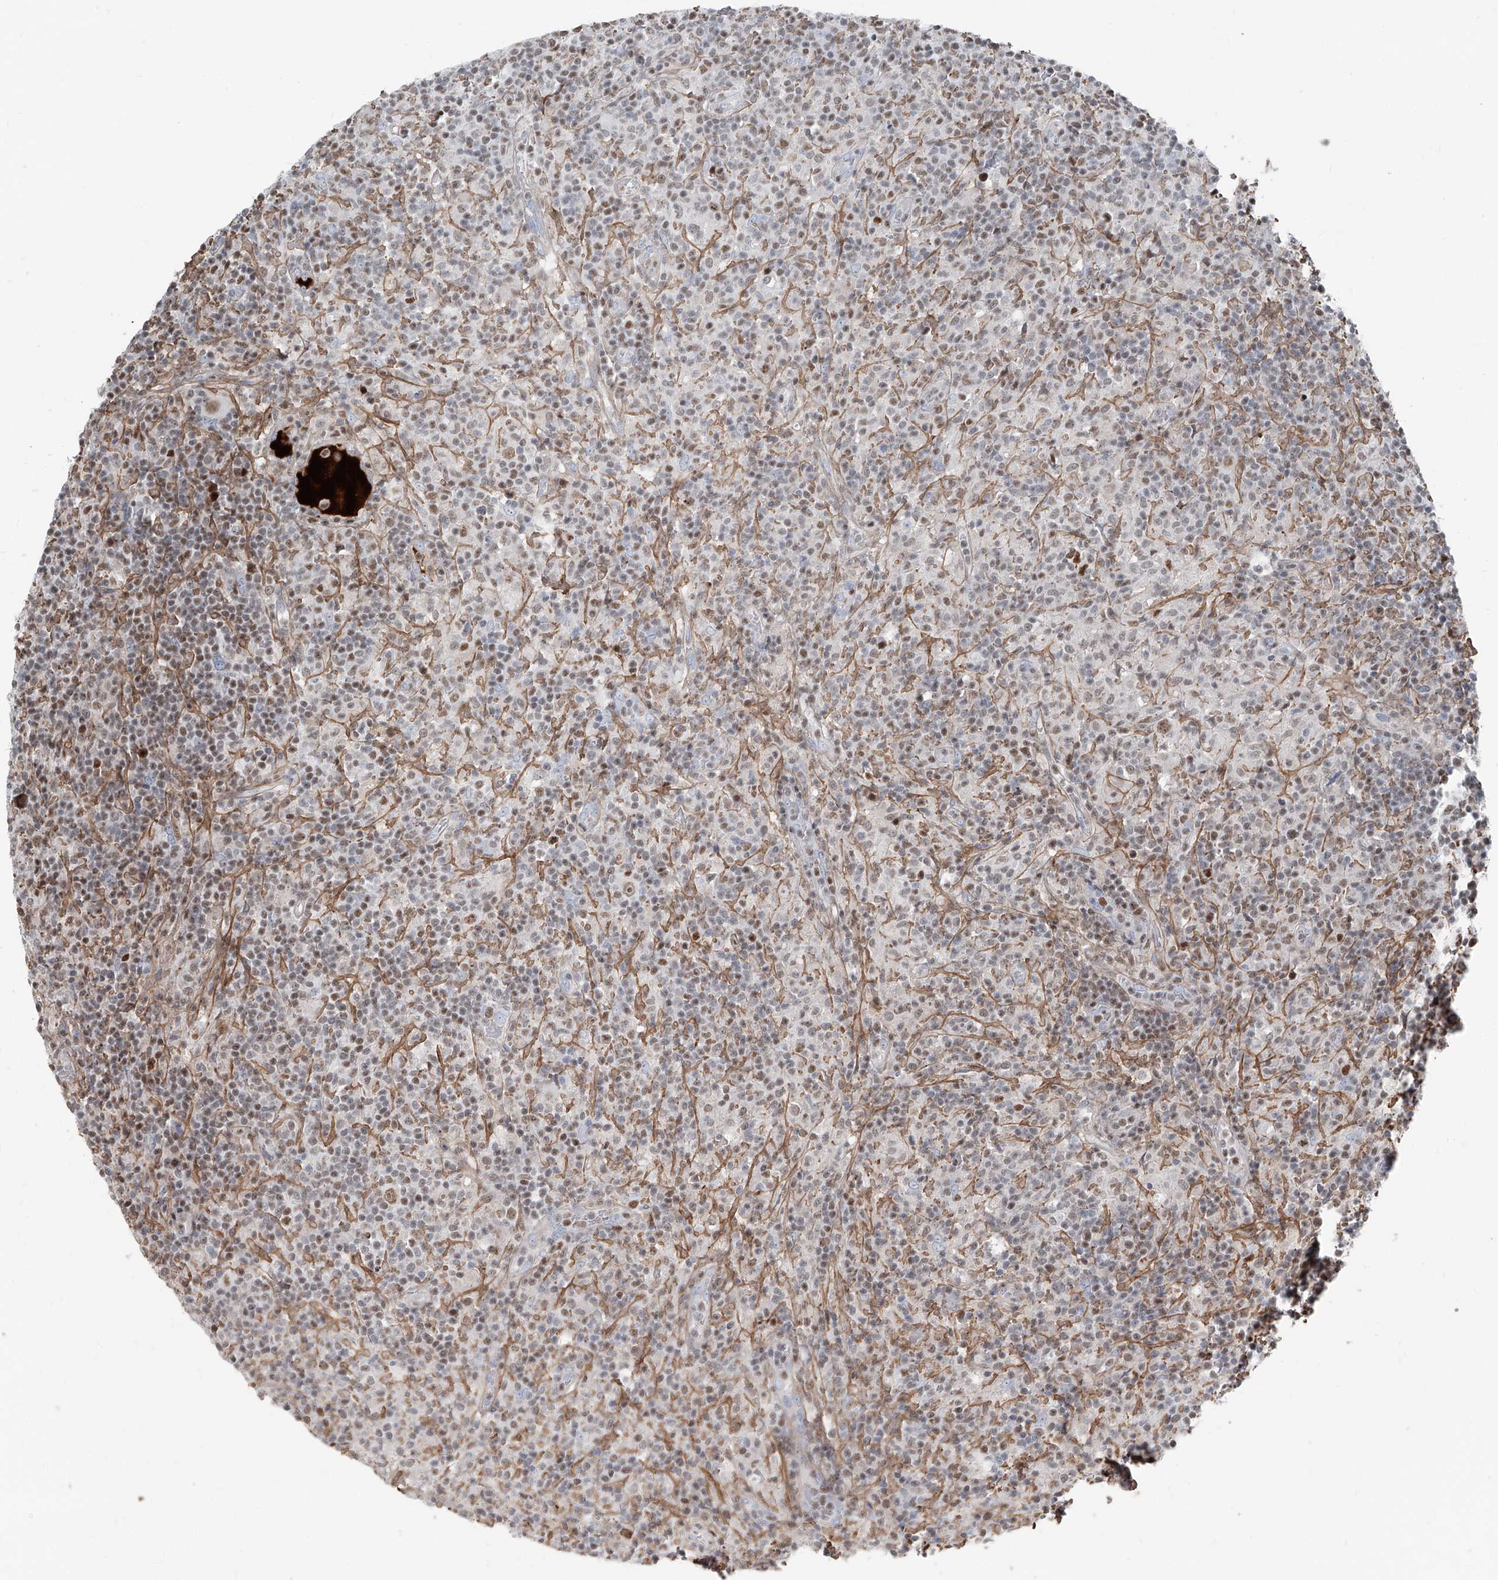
{"staining": {"intensity": "weak", "quantity": ">75%", "location": "nuclear"}, "tissue": "lymphoma", "cell_type": "Tumor cells", "image_type": "cancer", "snomed": [{"axis": "morphology", "description": "Hodgkin's disease, NOS"}, {"axis": "topography", "description": "Lymph node"}], "caption": "Weak nuclear expression for a protein is present in about >75% of tumor cells of lymphoma using immunohistochemistry (IHC).", "gene": "HOXA3", "patient": {"sex": "male", "age": 70}}